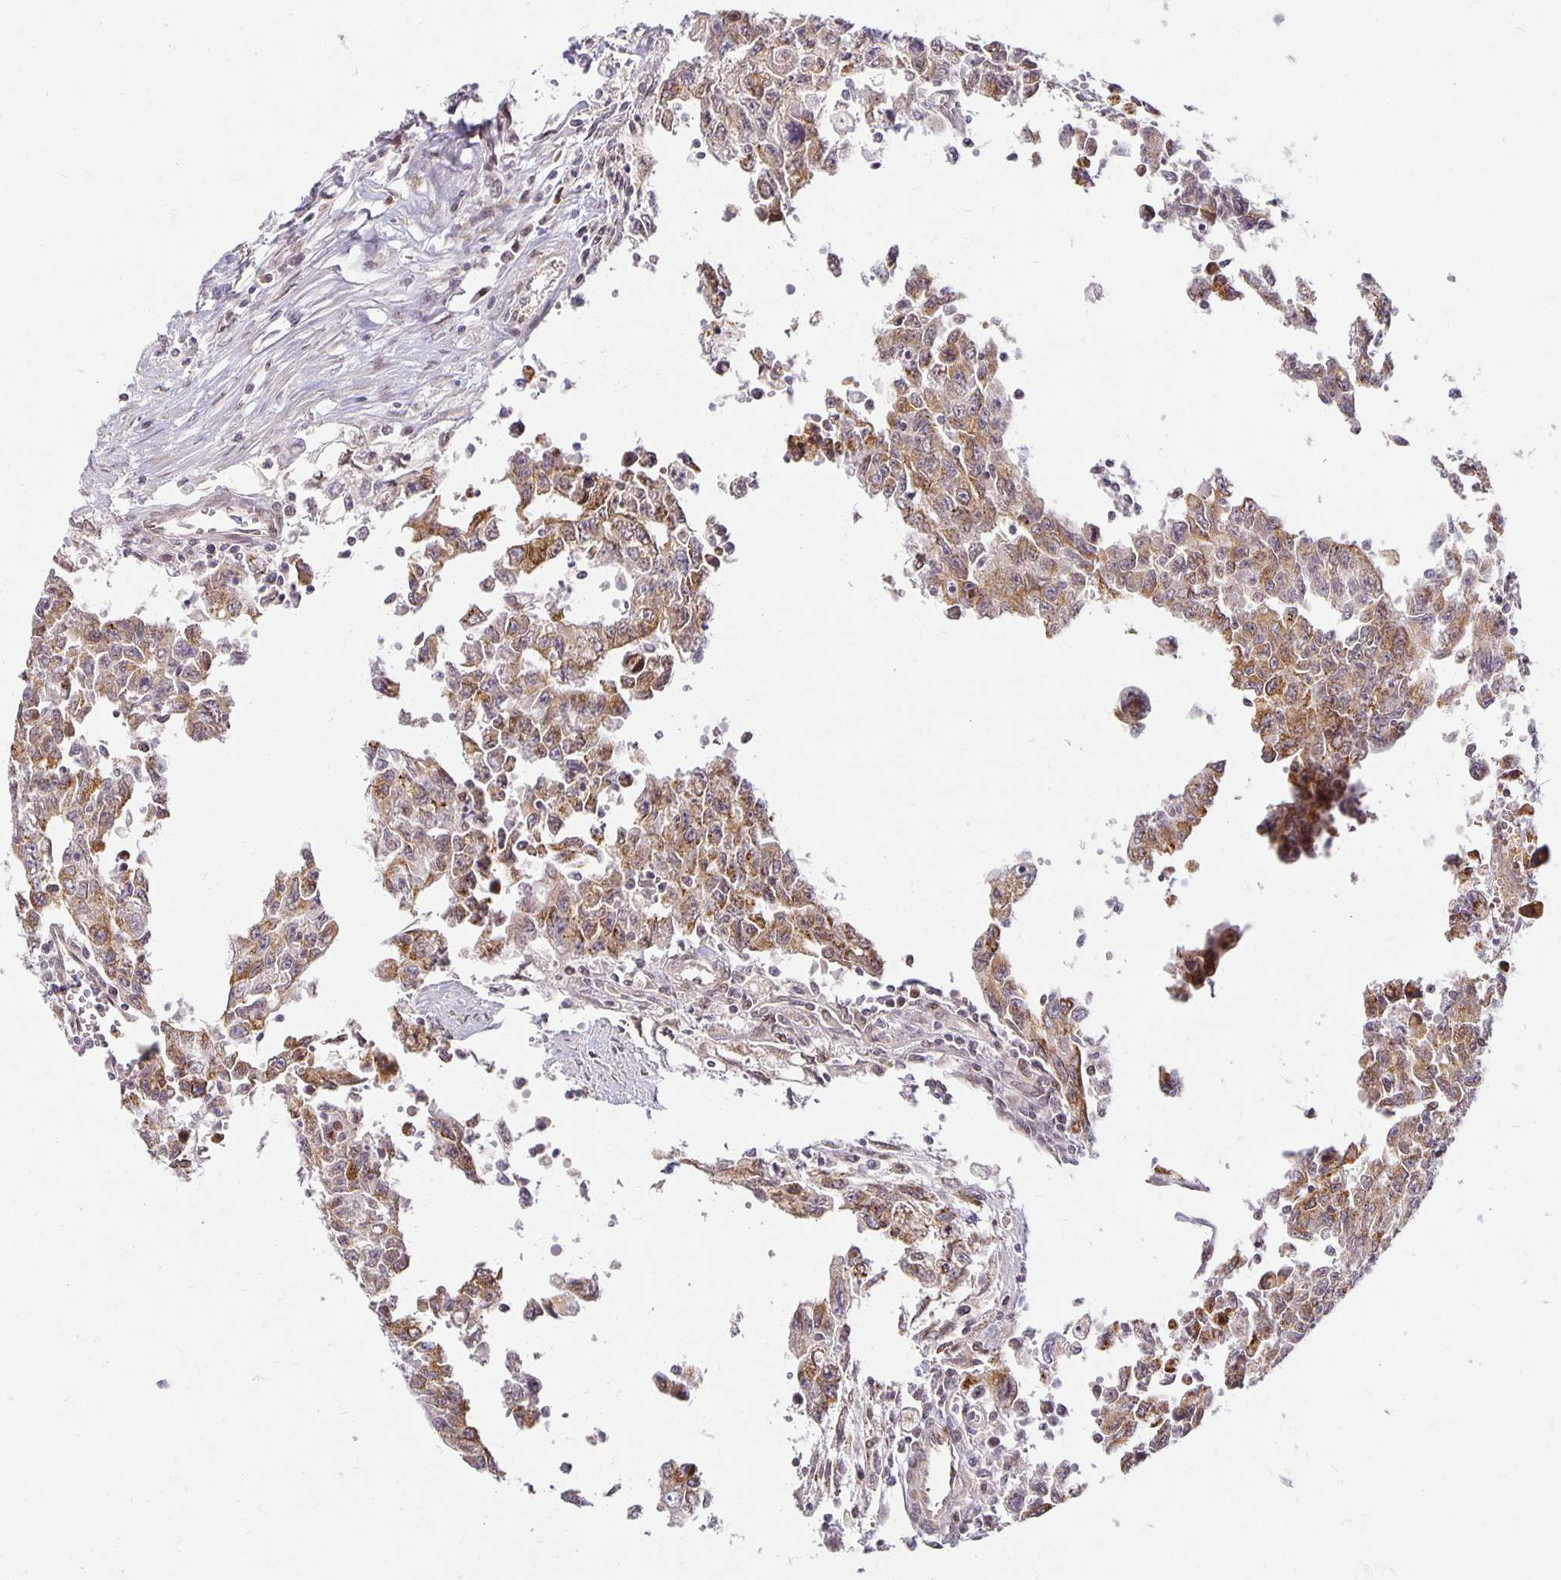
{"staining": {"intensity": "moderate", "quantity": "25%-75%", "location": "cytoplasmic/membranous"}, "tissue": "testis cancer", "cell_type": "Tumor cells", "image_type": "cancer", "snomed": [{"axis": "morphology", "description": "Carcinoma, Embryonal, NOS"}, {"axis": "topography", "description": "Testis"}], "caption": "Protein positivity by immunohistochemistry demonstrates moderate cytoplasmic/membranous staining in approximately 25%-75% of tumor cells in testis embryonal carcinoma.", "gene": "EHF", "patient": {"sex": "male", "age": 24}}